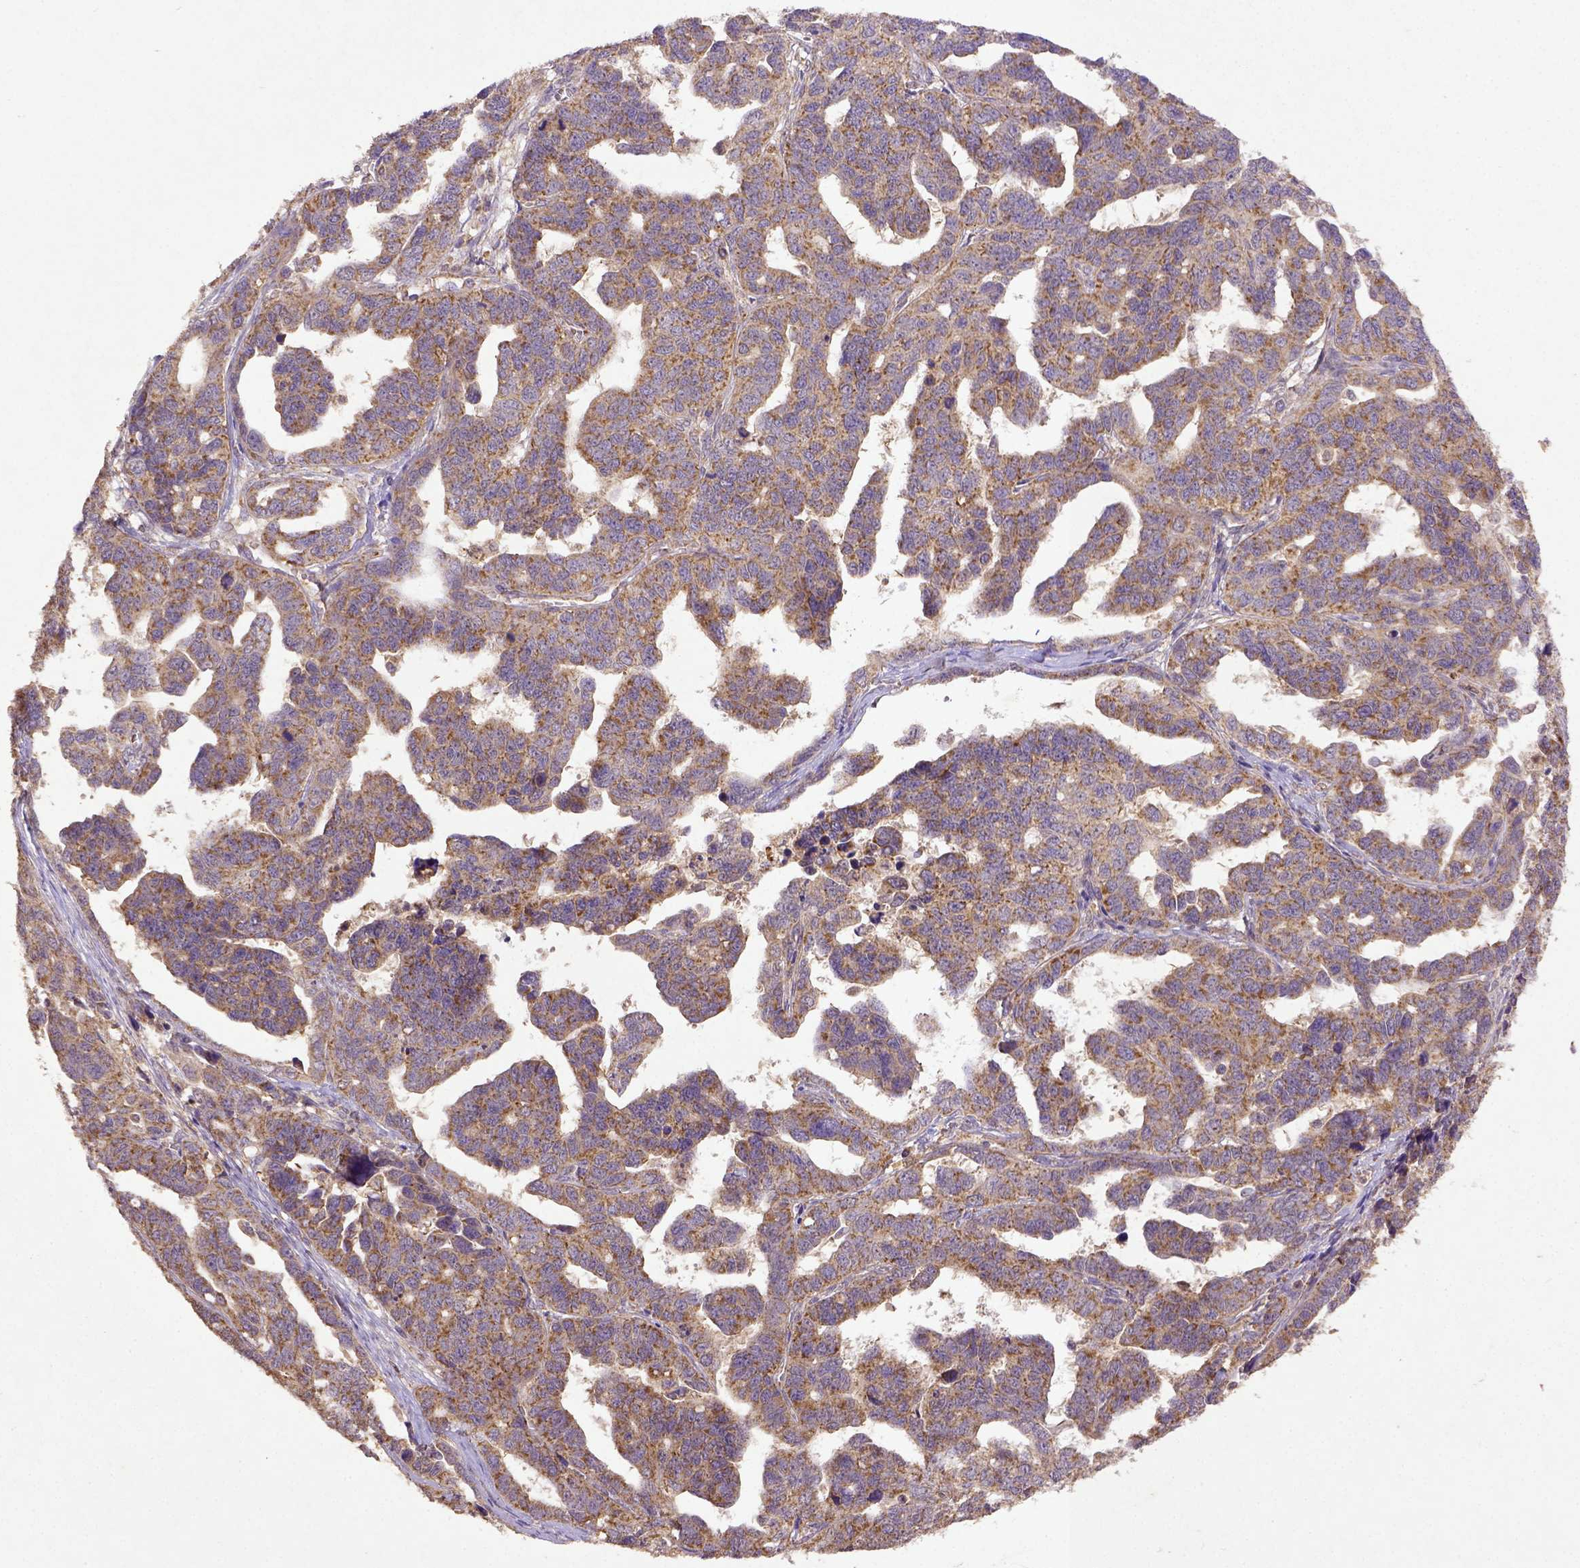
{"staining": {"intensity": "moderate", "quantity": ">75%", "location": "cytoplasmic/membranous"}, "tissue": "ovarian cancer", "cell_type": "Tumor cells", "image_type": "cancer", "snomed": [{"axis": "morphology", "description": "Cystadenocarcinoma, serous, NOS"}, {"axis": "topography", "description": "Ovary"}], "caption": "Immunohistochemistry (IHC) (DAB) staining of human ovarian serous cystadenocarcinoma displays moderate cytoplasmic/membranous protein expression in about >75% of tumor cells. The staining was performed using DAB (3,3'-diaminobenzidine), with brown indicating positive protein expression. Nuclei are stained blue with hematoxylin.", "gene": "MT-CO1", "patient": {"sex": "female", "age": 69}}